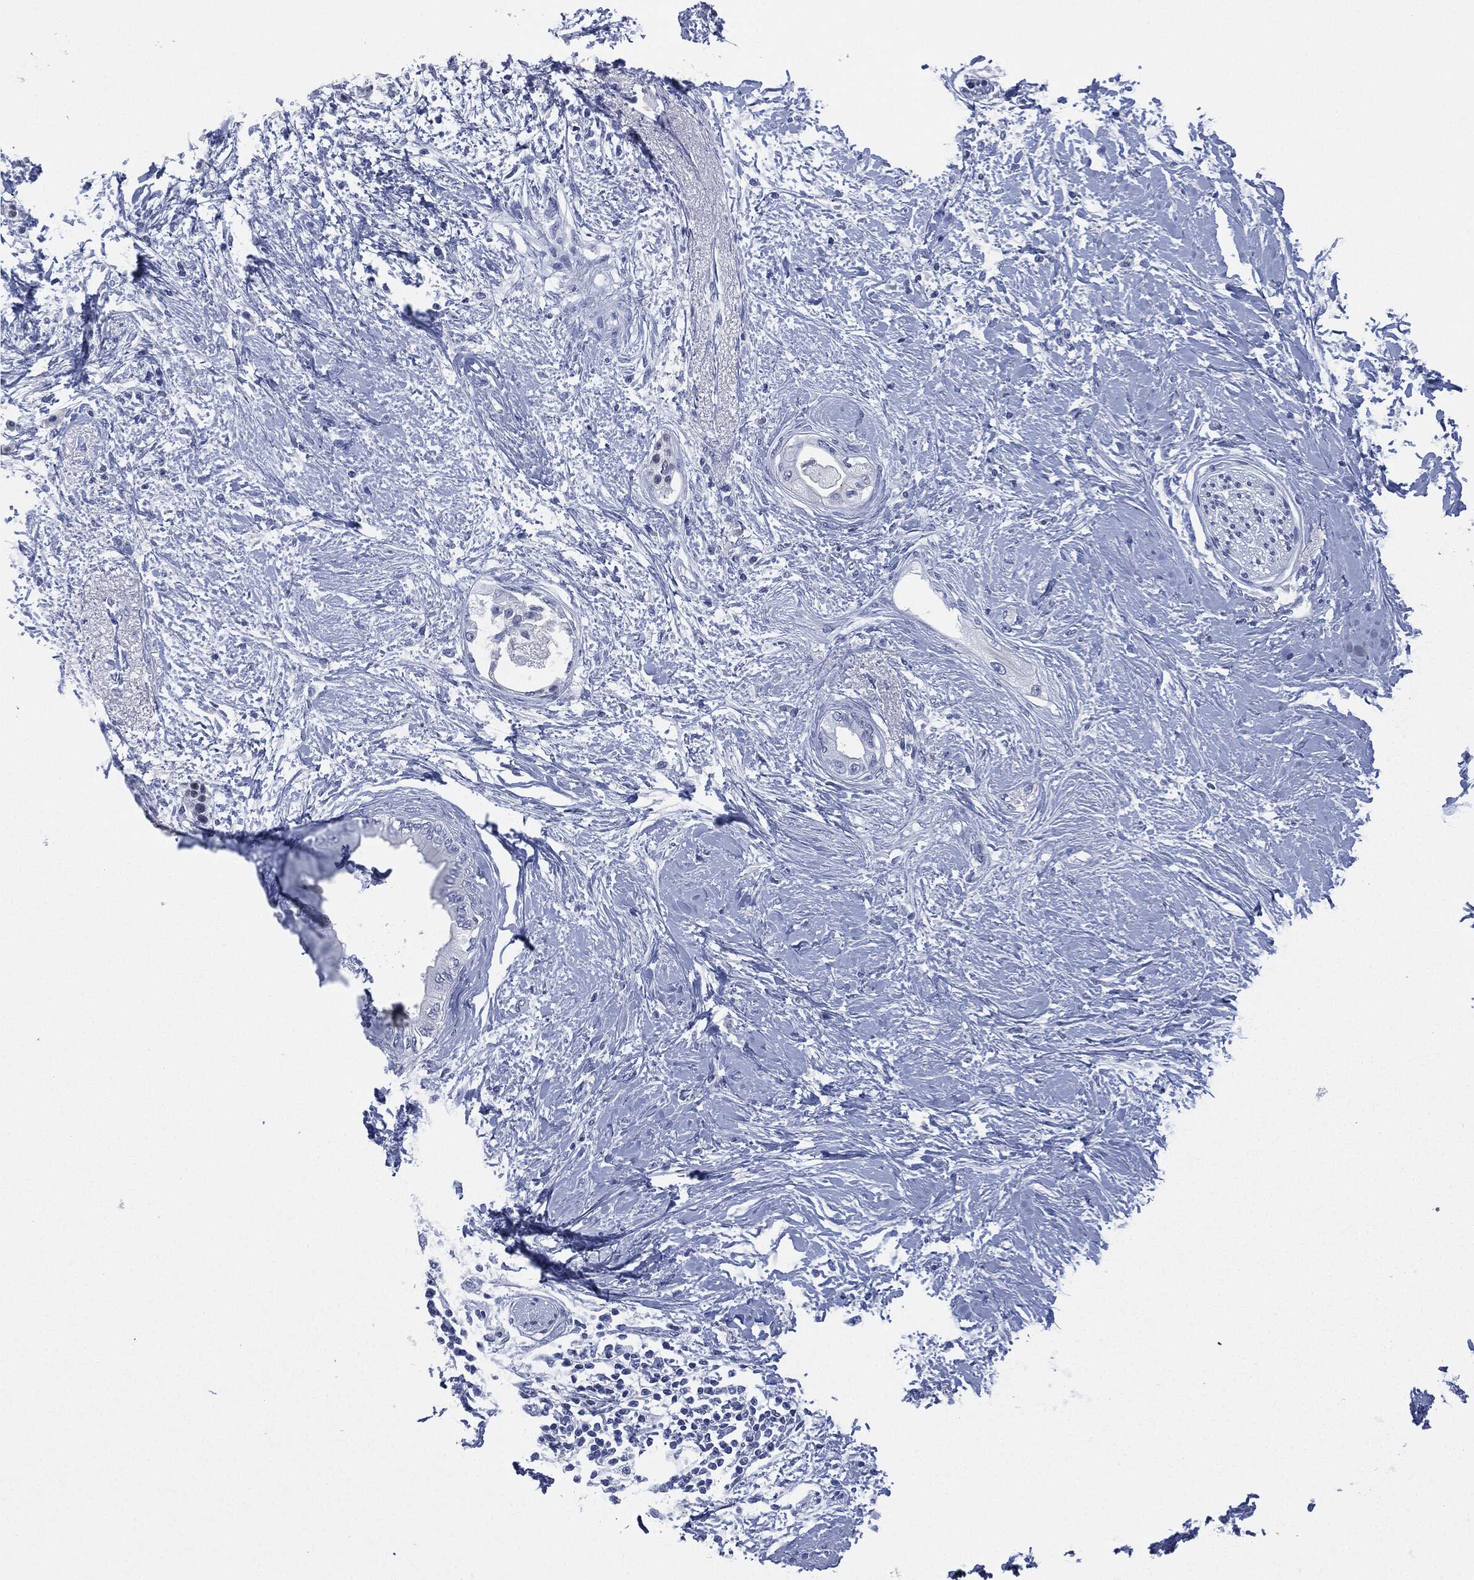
{"staining": {"intensity": "negative", "quantity": "none", "location": "none"}, "tissue": "pancreatic cancer", "cell_type": "Tumor cells", "image_type": "cancer", "snomed": [{"axis": "morphology", "description": "Normal tissue, NOS"}, {"axis": "morphology", "description": "Adenocarcinoma, NOS"}, {"axis": "topography", "description": "Pancreas"}, {"axis": "topography", "description": "Duodenum"}], "caption": "A histopathology image of human pancreatic cancer is negative for staining in tumor cells. (DAB (3,3'-diaminobenzidine) immunohistochemistry visualized using brightfield microscopy, high magnification).", "gene": "MUC16", "patient": {"sex": "female", "age": 60}}